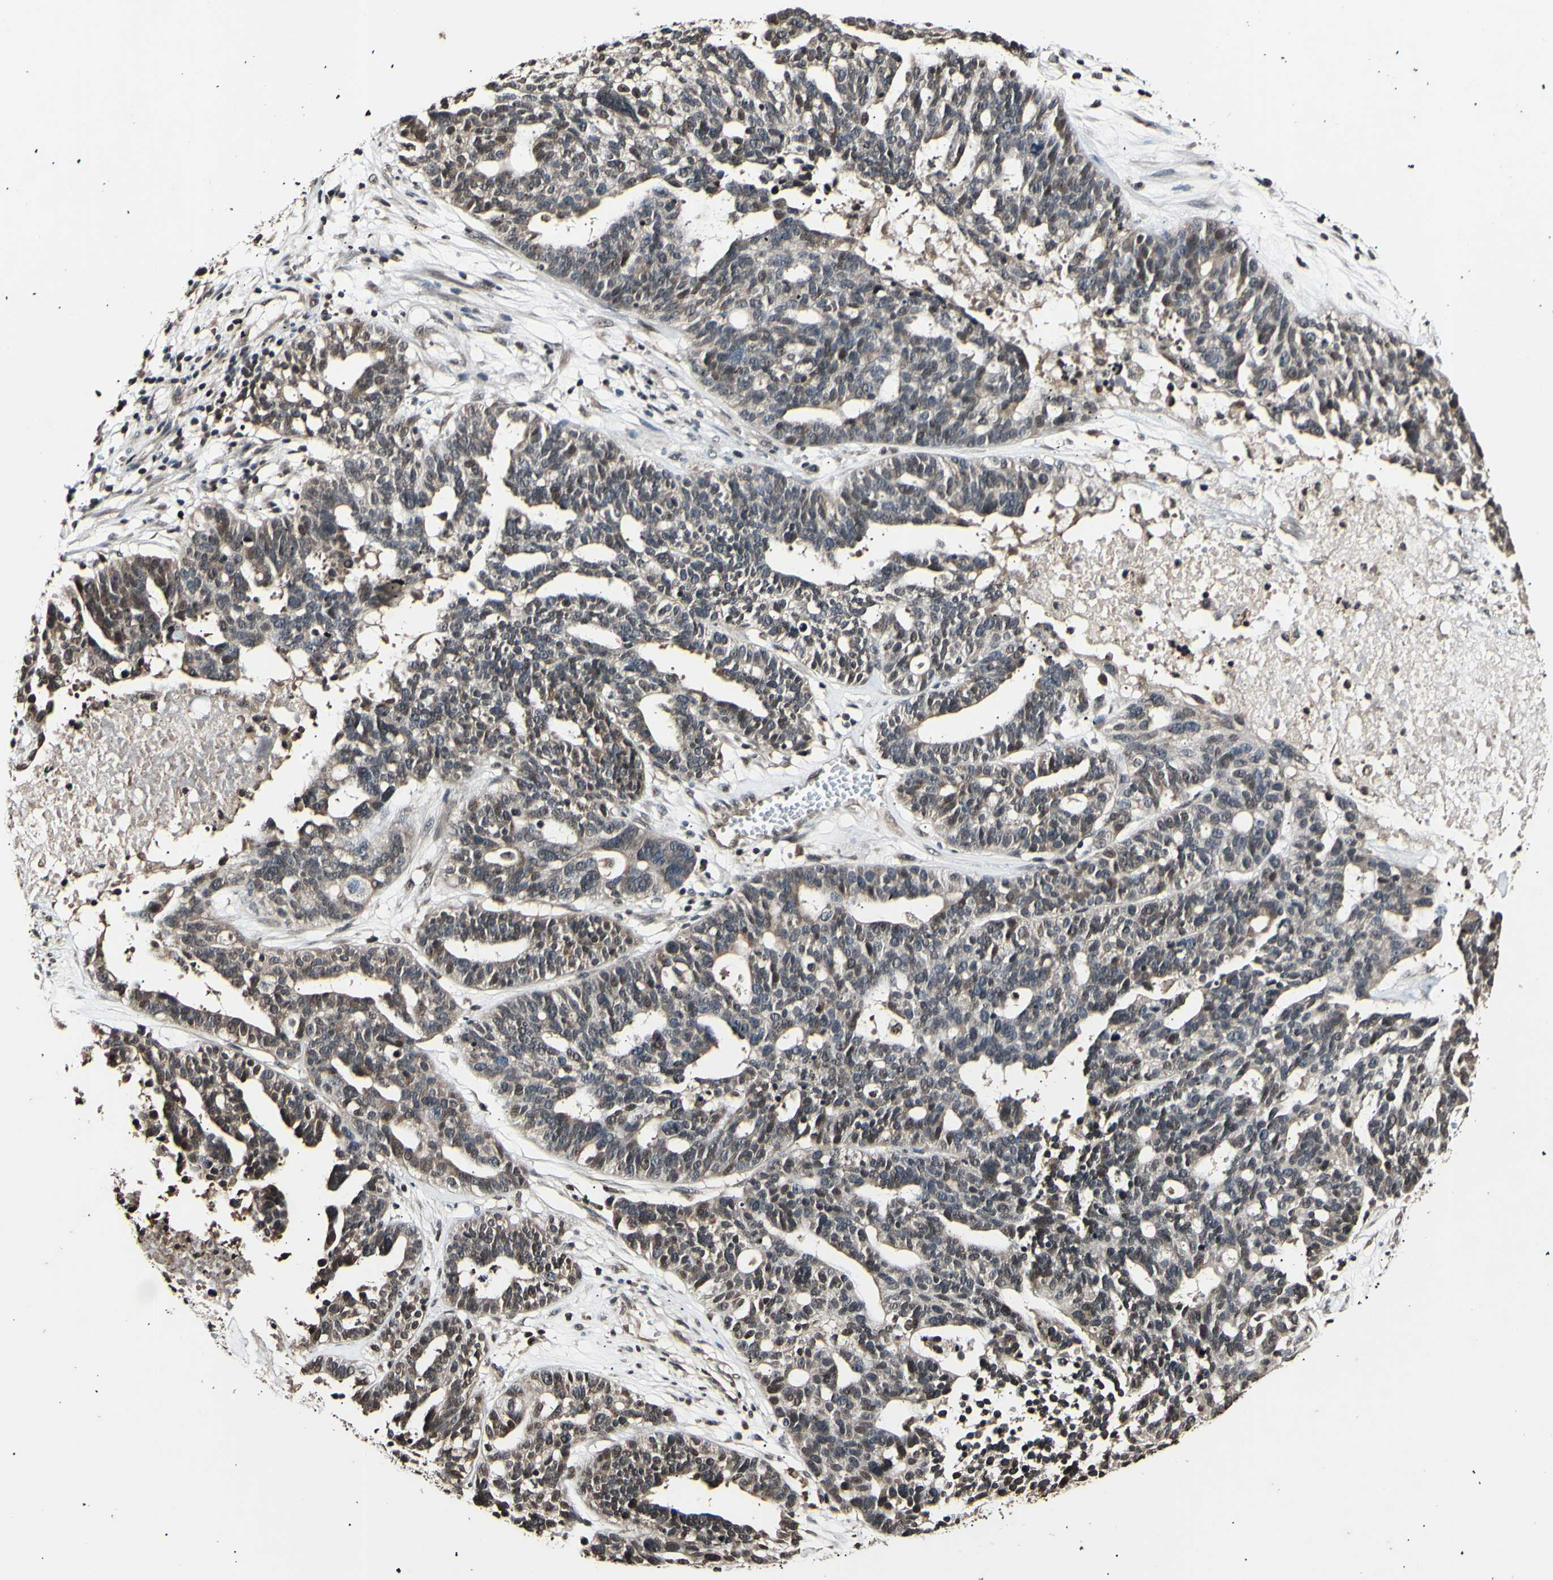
{"staining": {"intensity": "weak", "quantity": "25%-75%", "location": "cytoplasmic/membranous,nuclear"}, "tissue": "ovarian cancer", "cell_type": "Tumor cells", "image_type": "cancer", "snomed": [{"axis": "morphology", "description": "Cystadenocarcinoma, serous, NOS"}, {"axis": "topography", "description": "Ovary"}], "caption": "Immunohistochemical staining of human serous cystadenocarcinoma (ovarian) displays low levels of weak cytoplasmic/membranous and nuclear protein staining in approximately 25%-75% of tumor cells. The protein is shown in brown color, while the nuclei are stained blue.", "gene": "ANAPC7", "patient": {"sex": "female", "age": 59}}